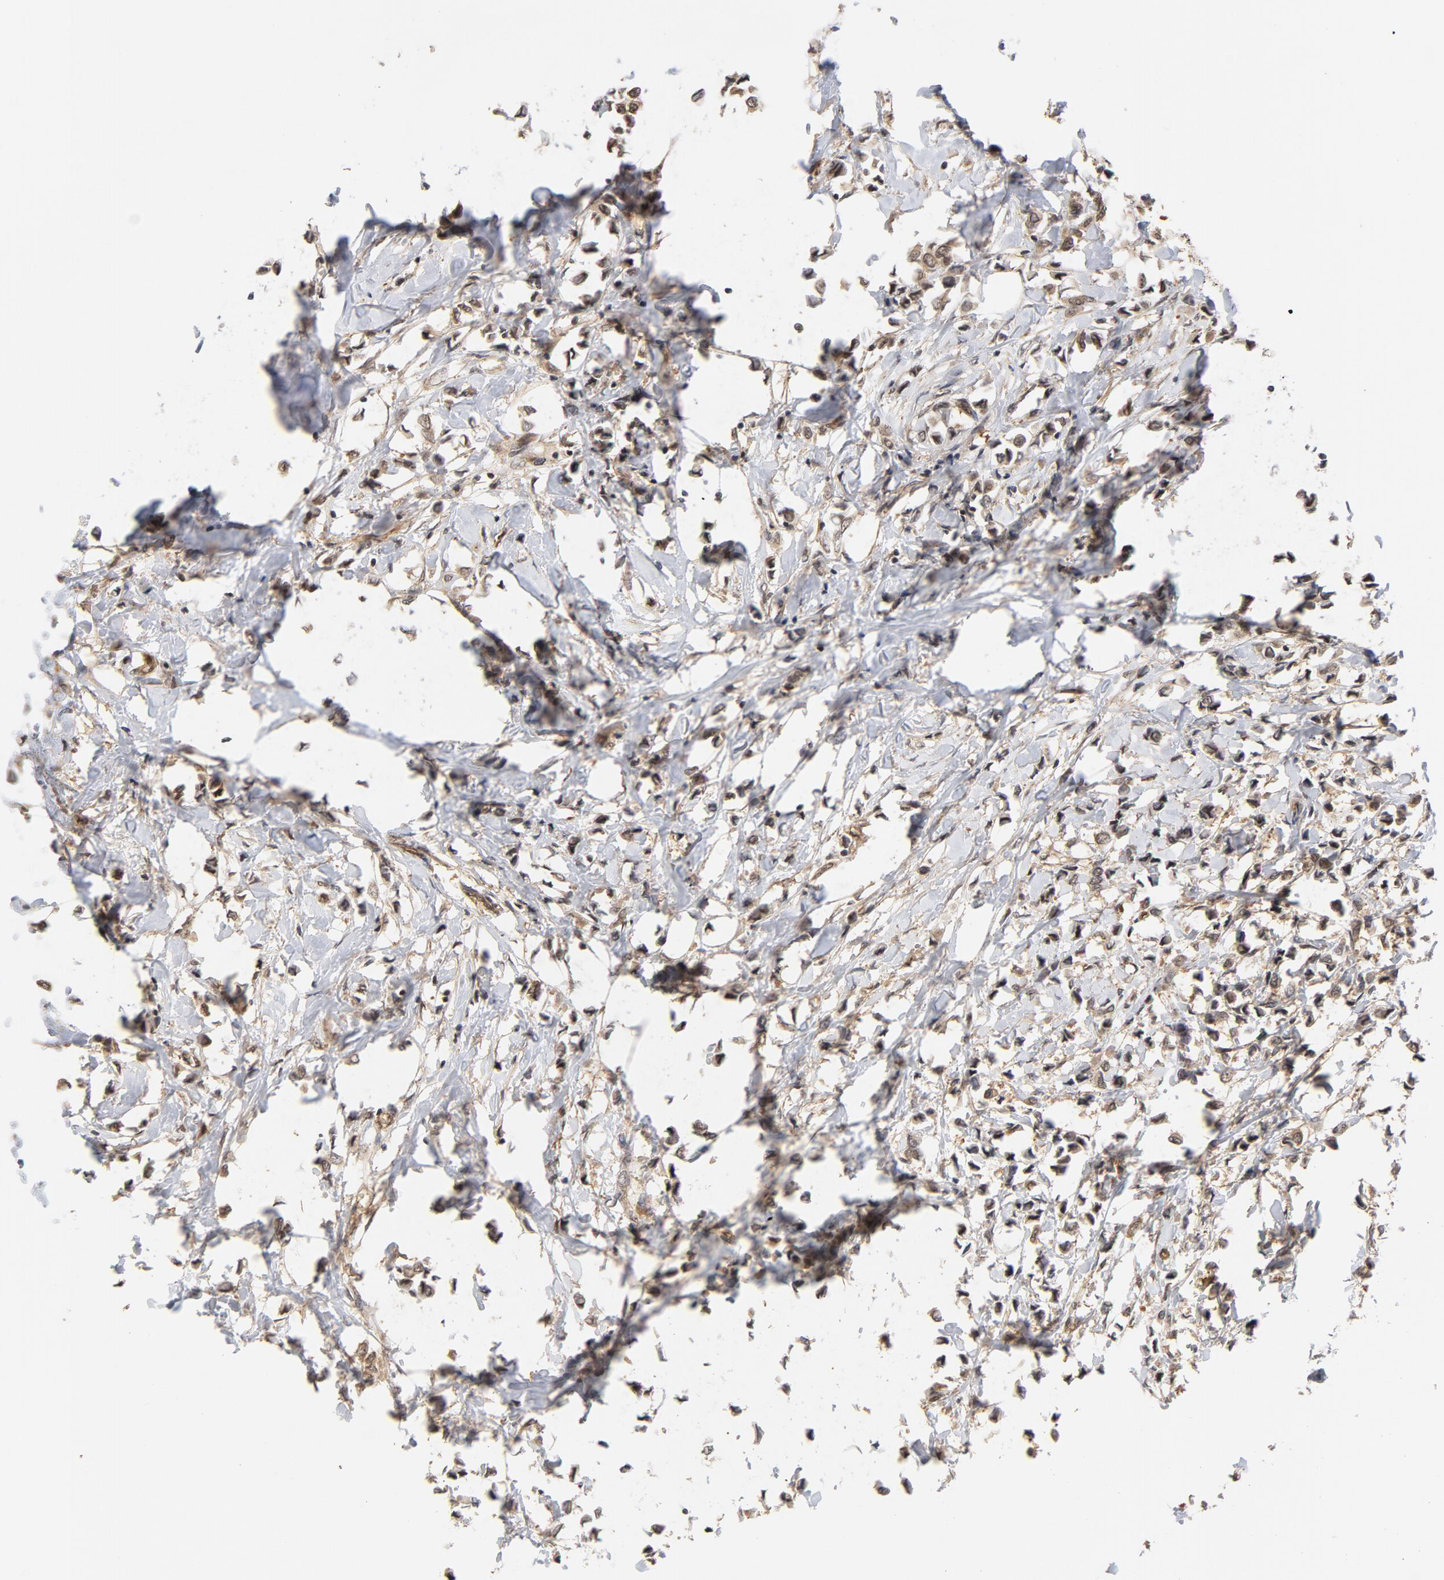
{"staining": {"intensity": "moderate", "quantity": ">75%", "location": "cytoplasmic/membranous"}, "tissue": "breast cancer", "cell_type": "Tumor cells", "image_type": "cancer", "snomed": [{"axis": "morphology", "description": "Lobular carcinoma"}, {"axis": "topography", "description": "Breast"}], "caption": "This histopathology image reveals lobular carcinoma (breast) stained with immunohistochemistry to label a protein in brown. The cytoplasmic/membranous of tumor cells show moderate positivity for the protein. Nuclei are counter-stained blue.", "gene": "CDC37", "patient": {"sex": "female", "age": 51}}